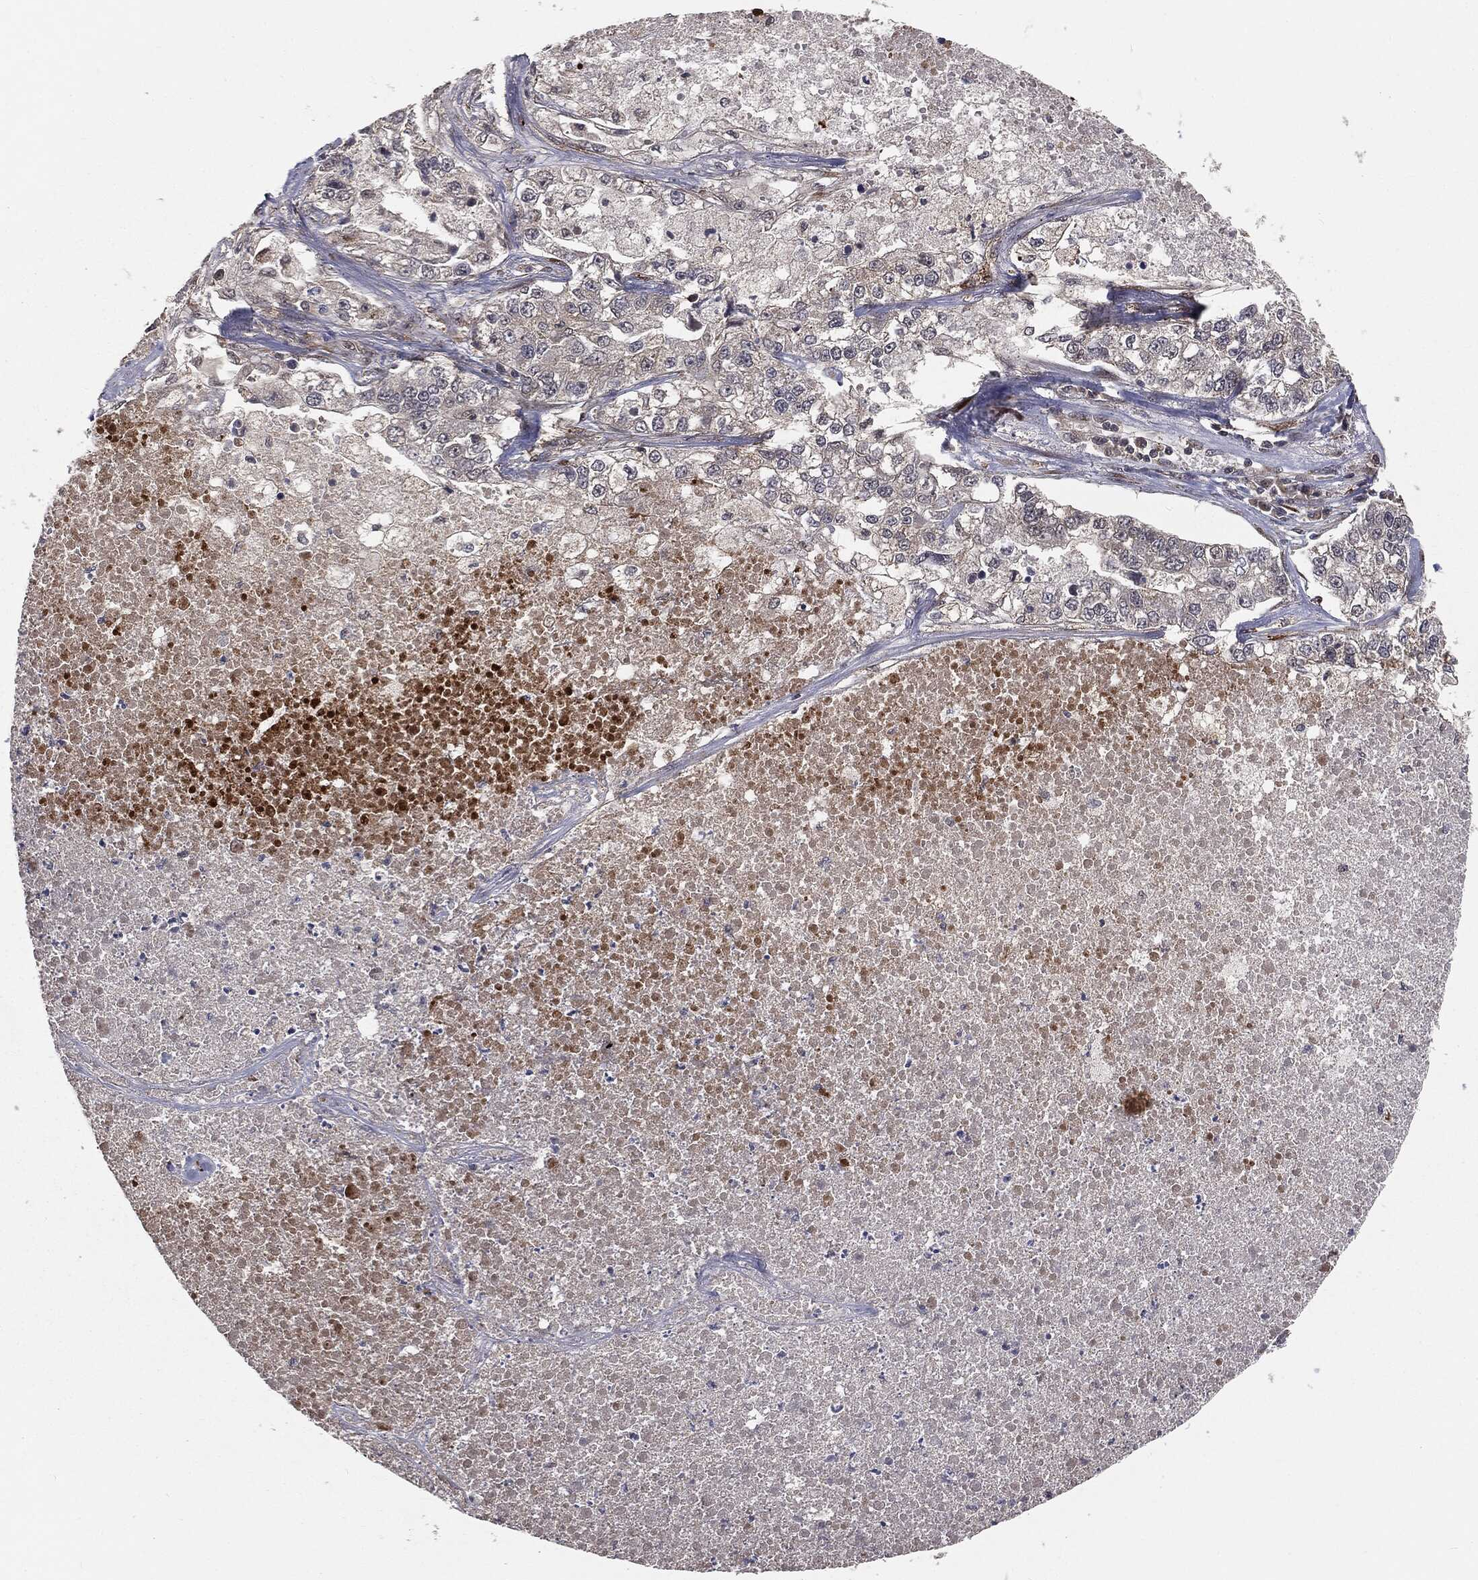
{"staining": {"intensity": "negative", "quantity": "none", "location": "none"}, "tissue": "lung cancer", "cell_type": "Tumor cells", "image_type": "cancer", "snomed": [{"axis": "morphology", "description": "Adenocarcinoma, NOS"}, {"axis": "topography", "description": "Lung"}], "caption": "There is no significant expression in tumor cells of lung cancer. (Brightfield microscopy of DAB (3,3'-diaminobenzidine) immunohistochemistry (IHC) at high magnification).", "gene": "FBXO7", "patient": {"sex": "male", "age": 49}}